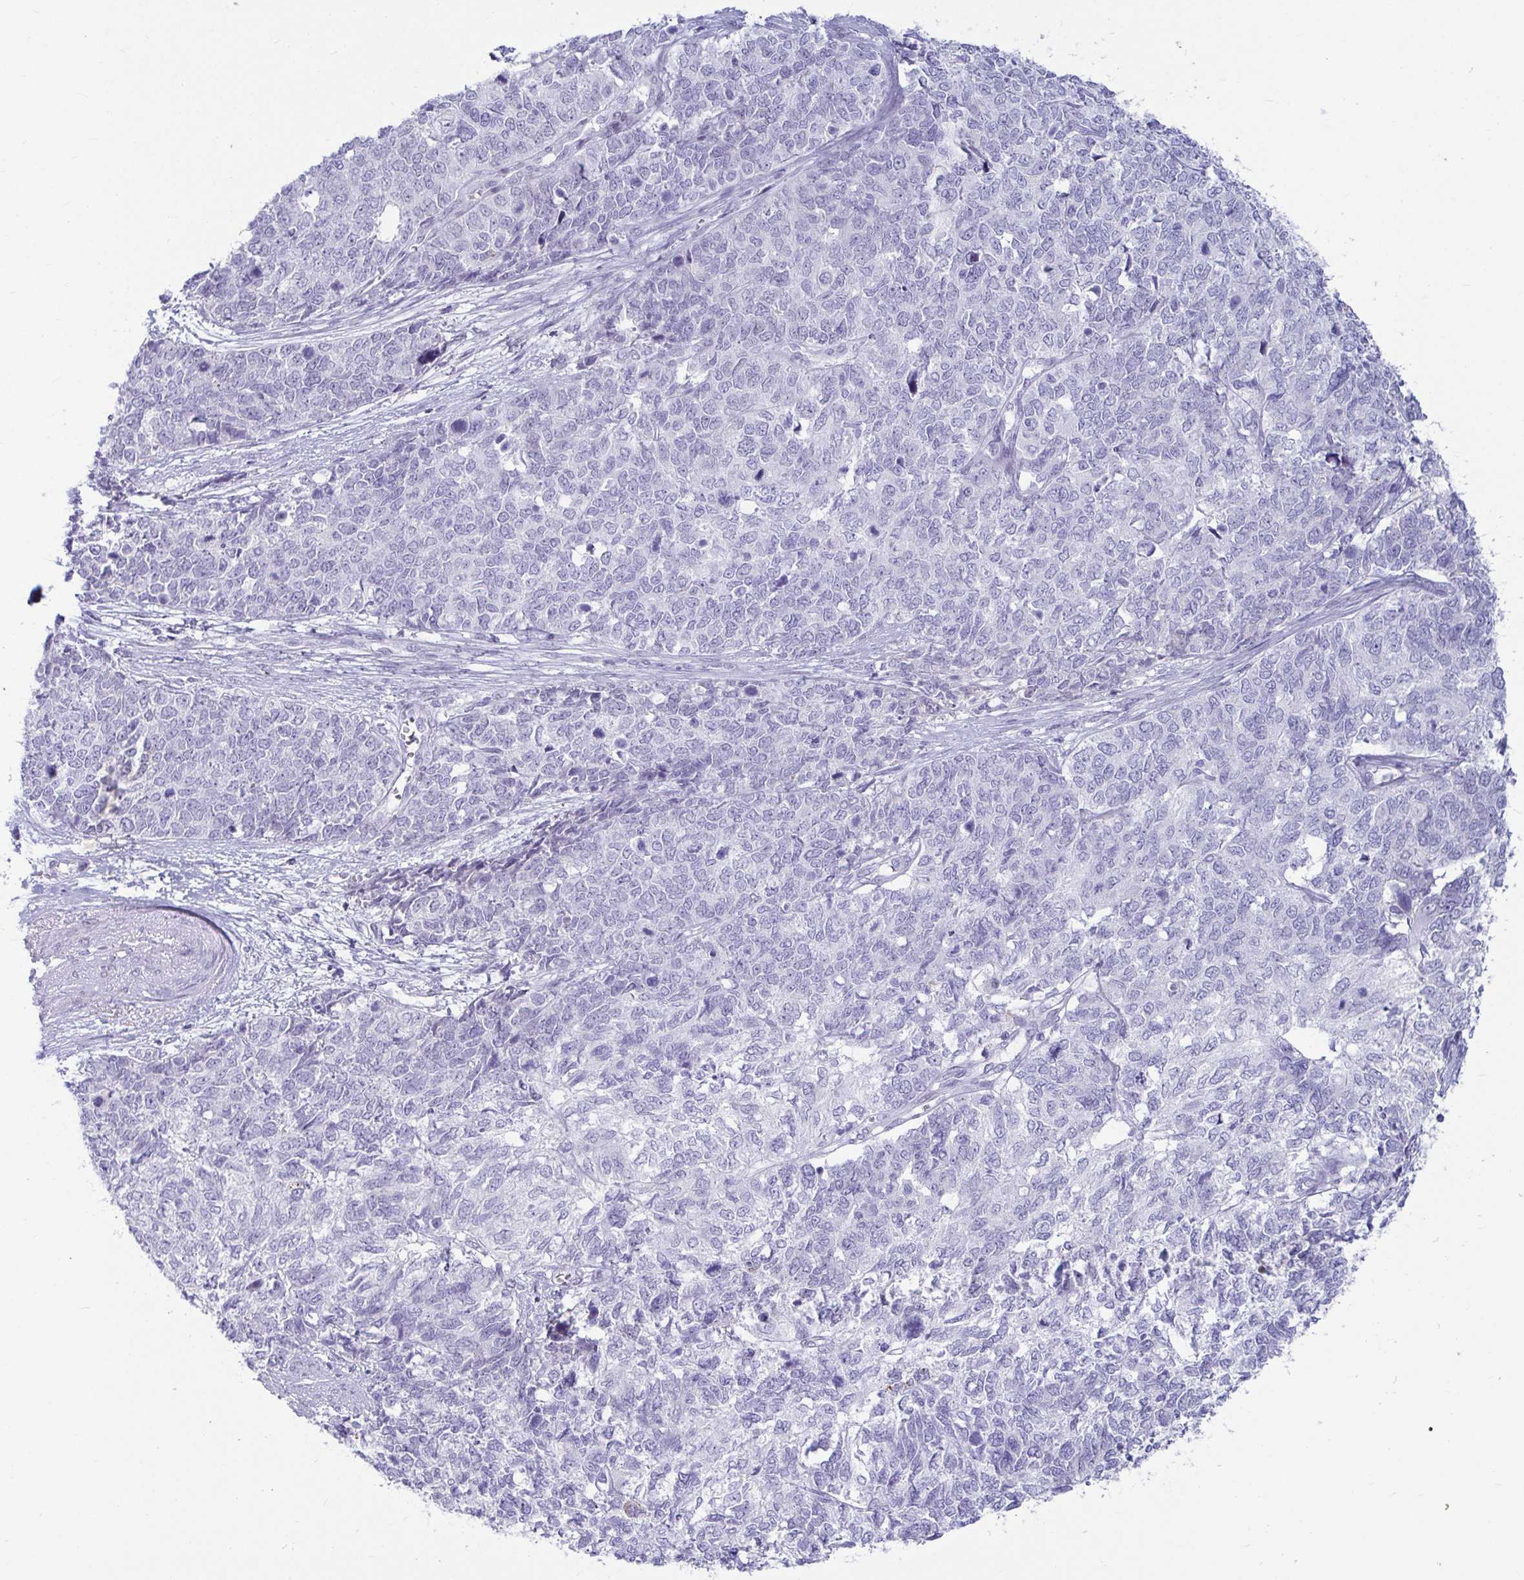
{"staining": {"intensity": "negative", "quantity": "none", "location": "none"}, "tissue": "cervical cancer", "cell_type": "Tumor cells", "image_type": "cancer", "snomed": [{"axis": "morphology", "description": "Adenocarcinoma, NOS"}, {"axis": "topography", "description": "Cervix"}], "caption": "This is an immunohistochemistry (IHC) photomicrograph of human cervical adenocarcinoma. There is no staining in tumor cells.", "gene": "NPY", "patient": {"sex": "female", "age": 63}}